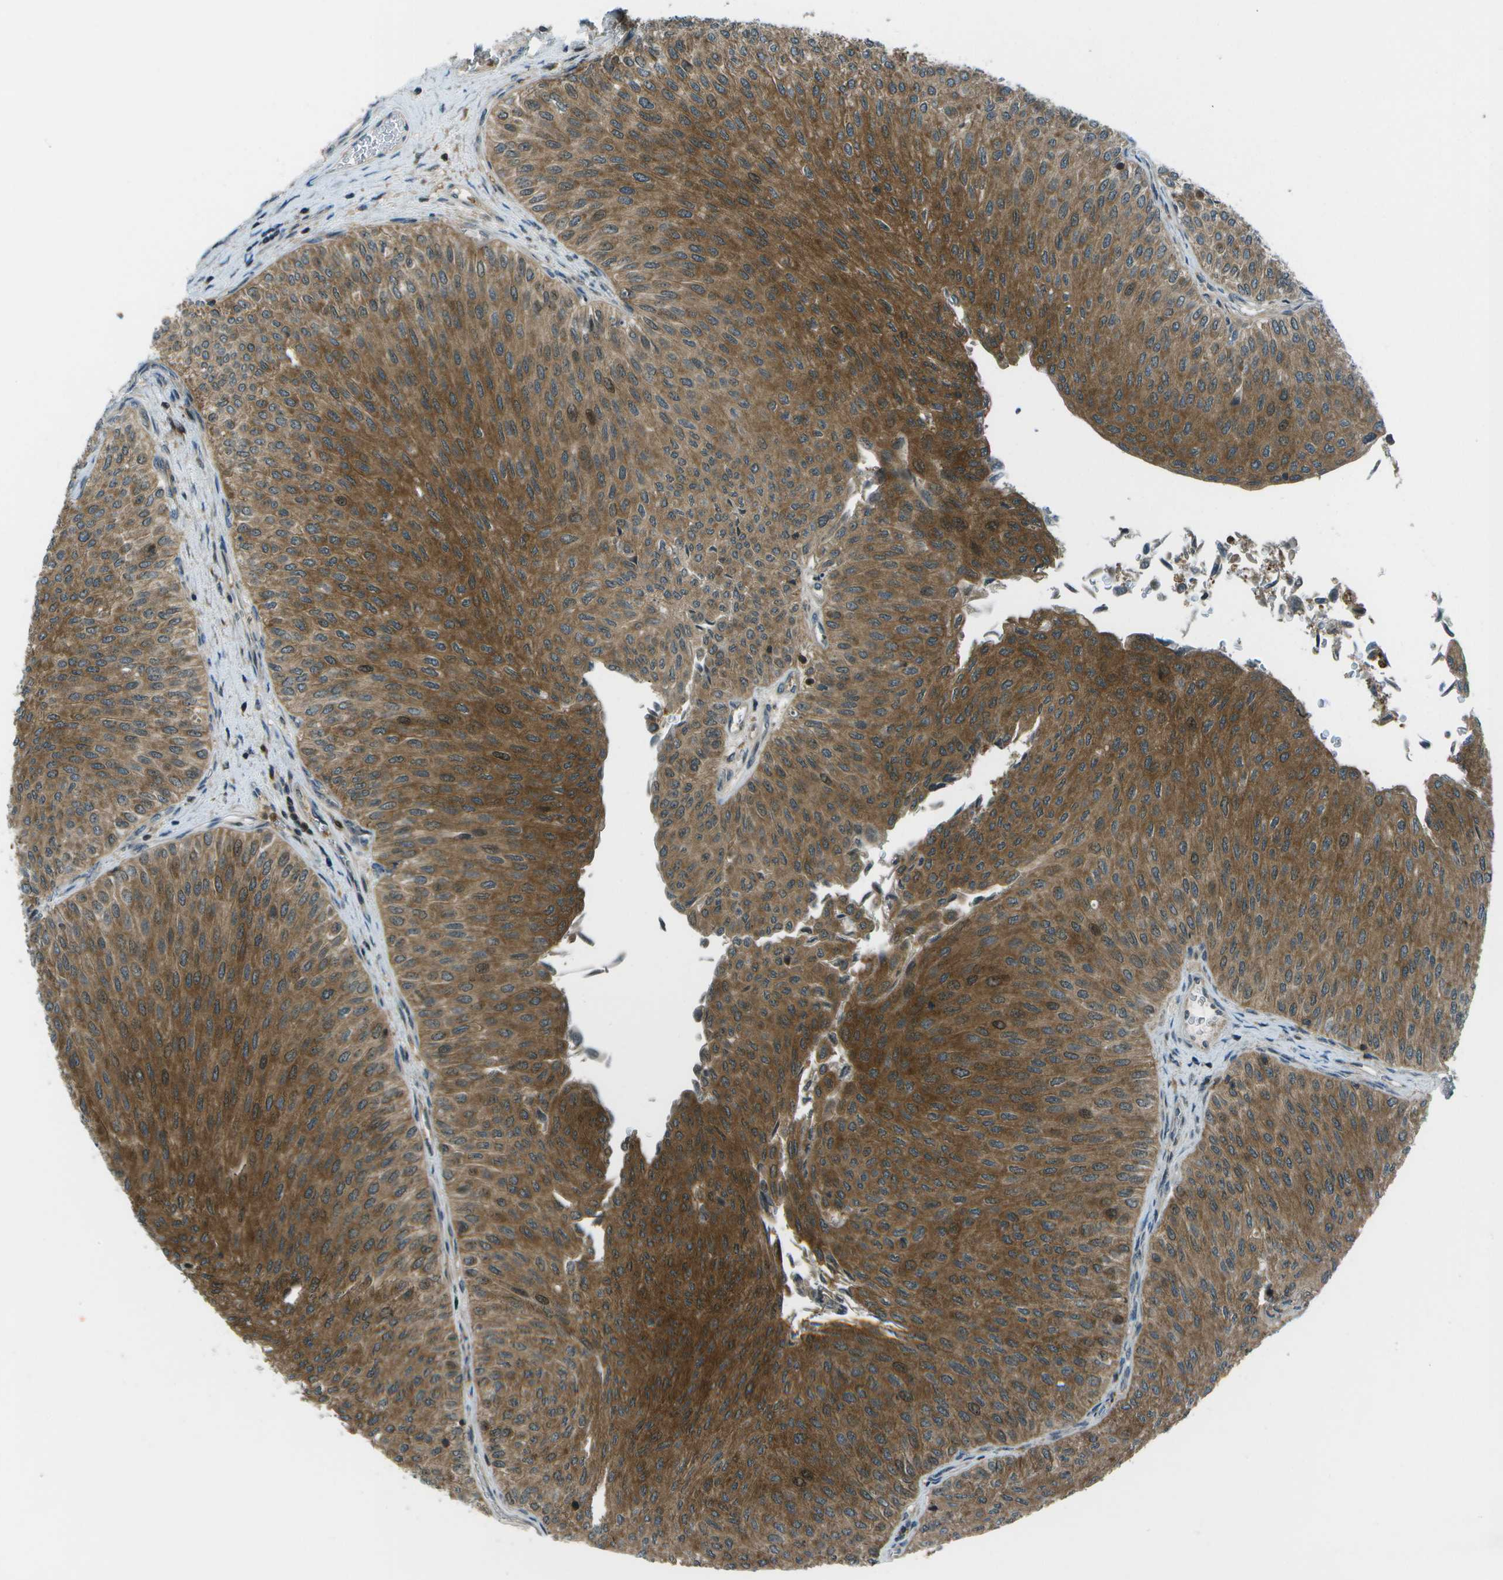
{"staining": {"intensity": "moderate", "quantity": ">75%", "location": "cytoplasmic/membranous"}, "tissue": "urothelial cancer", "cell_type": "Tumor cells", "image_type": "cancer", "snomed": [{"axis": "morphology", "description": "Urothelial carcinoma, Low grade"}, {"axis": "topography", "description": "Urinary bladder"}], "caption": "A histopathology image of urothelial cancer stained for a protein shows moderate cytoplasmic/membranous brown staining in tumor cells.", "gene": "TMEM19", "patient": {"sex": "male", "age": 78}}